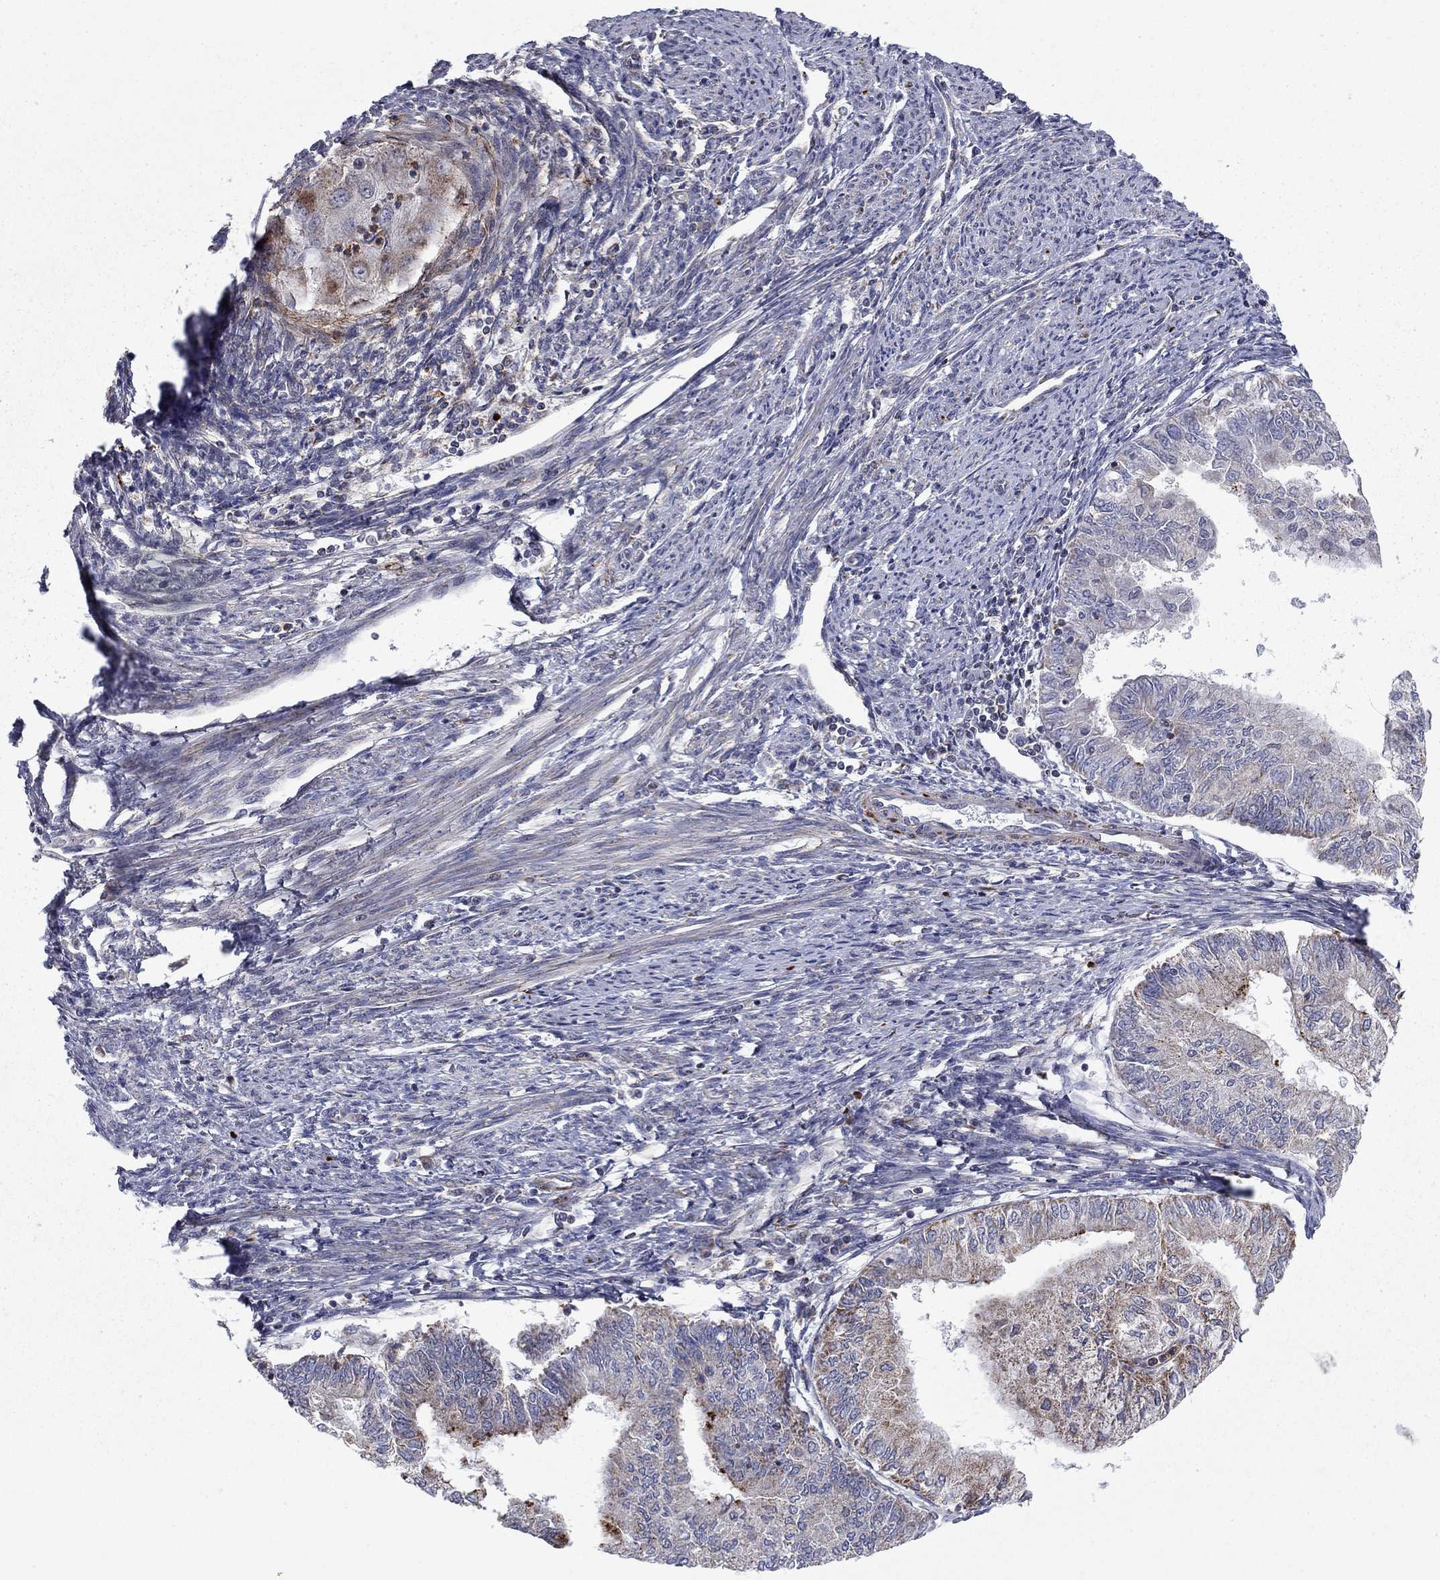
{"staining": {"intensity": "negative", "quantity": "none", "location": "none"}, "tissue": "endometrial cancer", "cell_type": "Tumor cells", "image_type": "cancer", "snomed": [{"axis": "morphology", "description": "Adenocarcinoma, NOS"}, {"axis": "topography", "description": "Endometrium"}], "caption": "IHC histopathology image of human adenocarcinoma (endometrial) stained for a protein (brown), which reveals no positivity in tumor cells.", "gene": "DOP1B", "patient": {"sex": "female", "age": 59}}